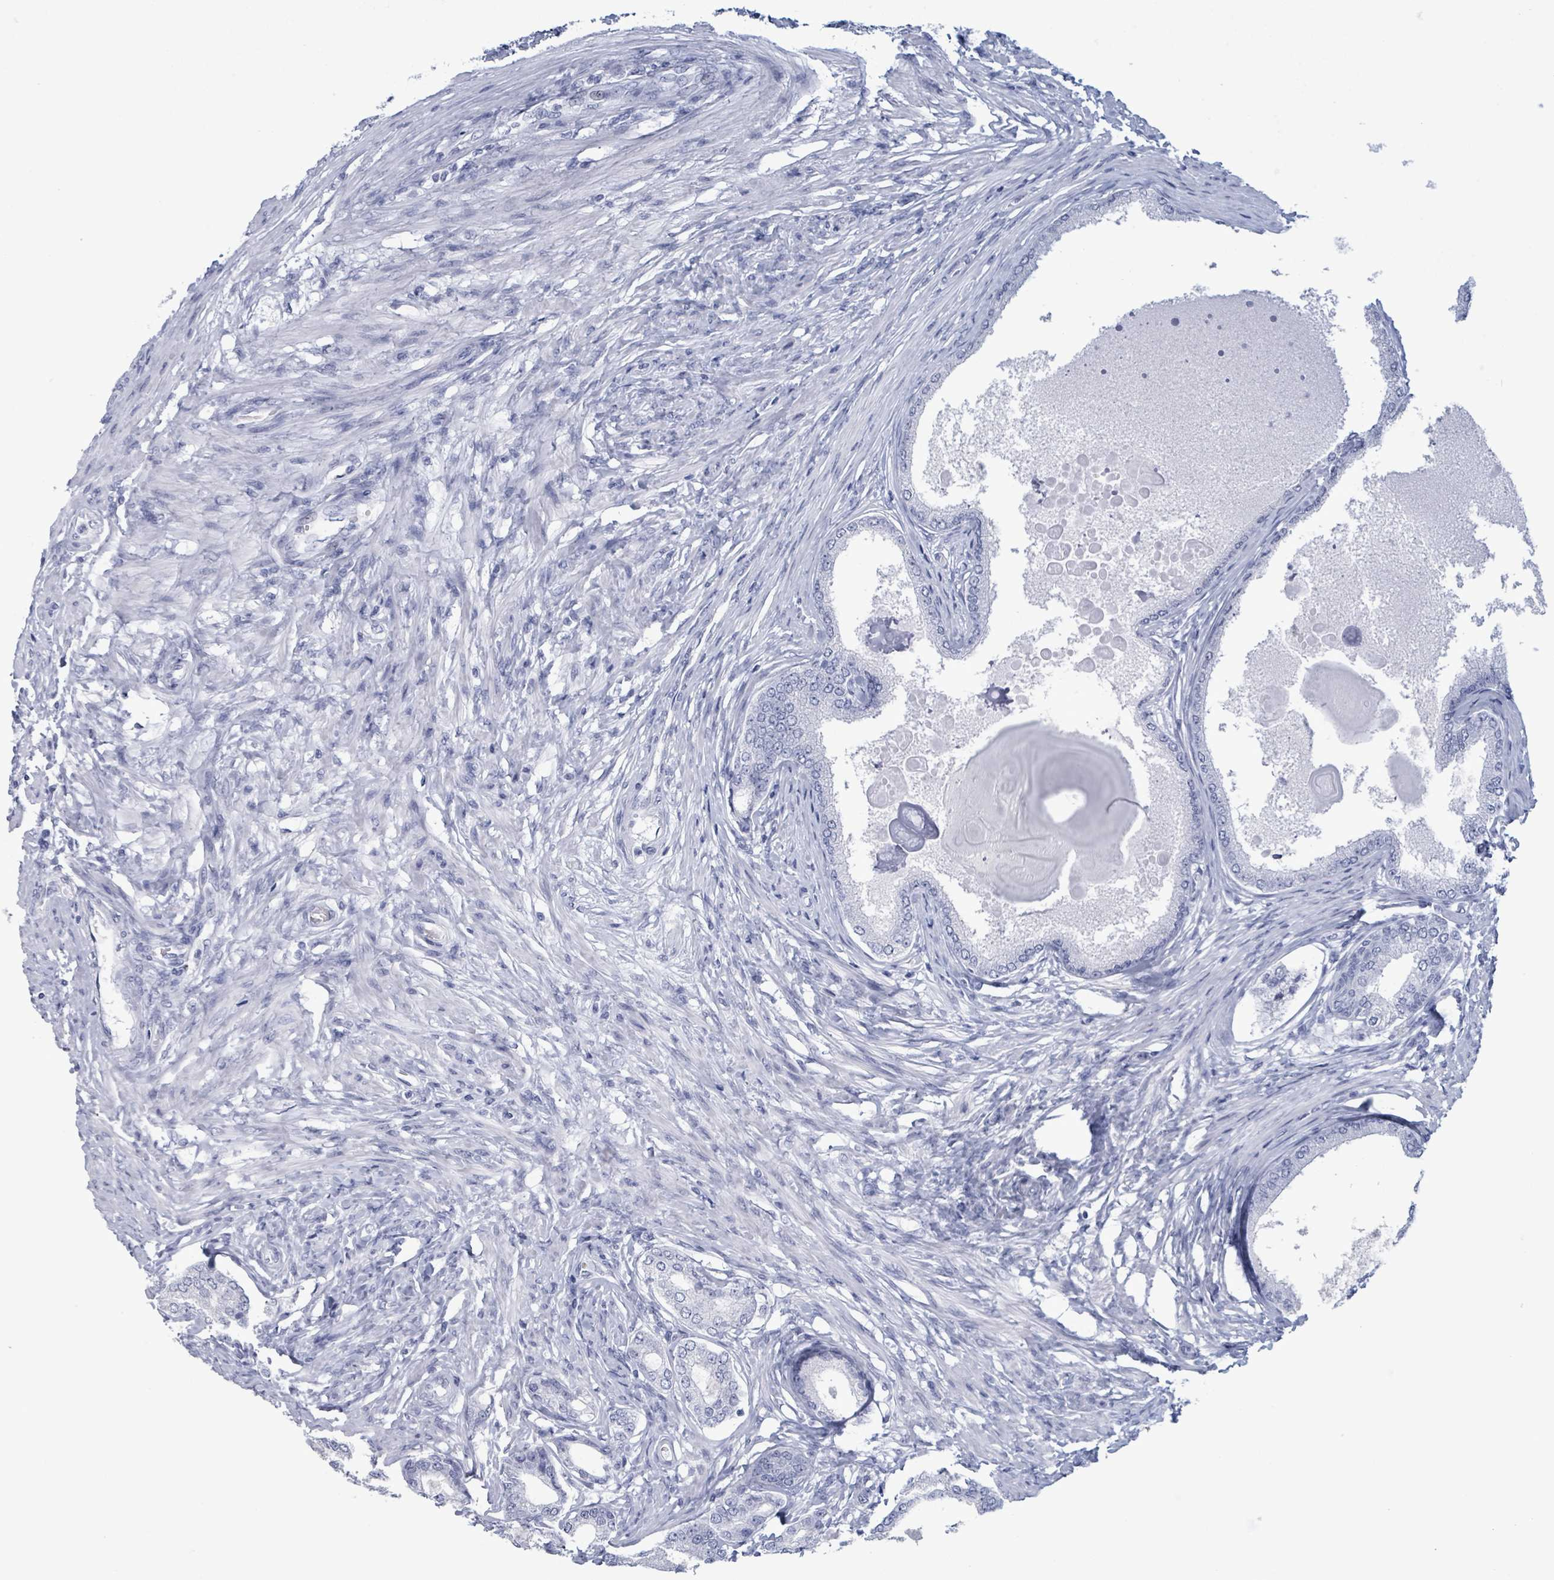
{"staining": {"intensity": "negative", "quantity": "none", "location": "none"}, "tissue": "prostate cancer", "cell_type": "Tumor cells", "image_type": "cancer", "snomed": [{"axis": "morphology", "description": "Adenocarcinoma, High grade"}, {"axis": "topography", "description": "Prostate"}], "caption": "Prostate adenocarcinoma (high-grade) was stained to show a protein in brown. There is no significant expression in tumor cells.", "gene": "NKX2-1", "patient": {"sex": "male", "age": 69}}